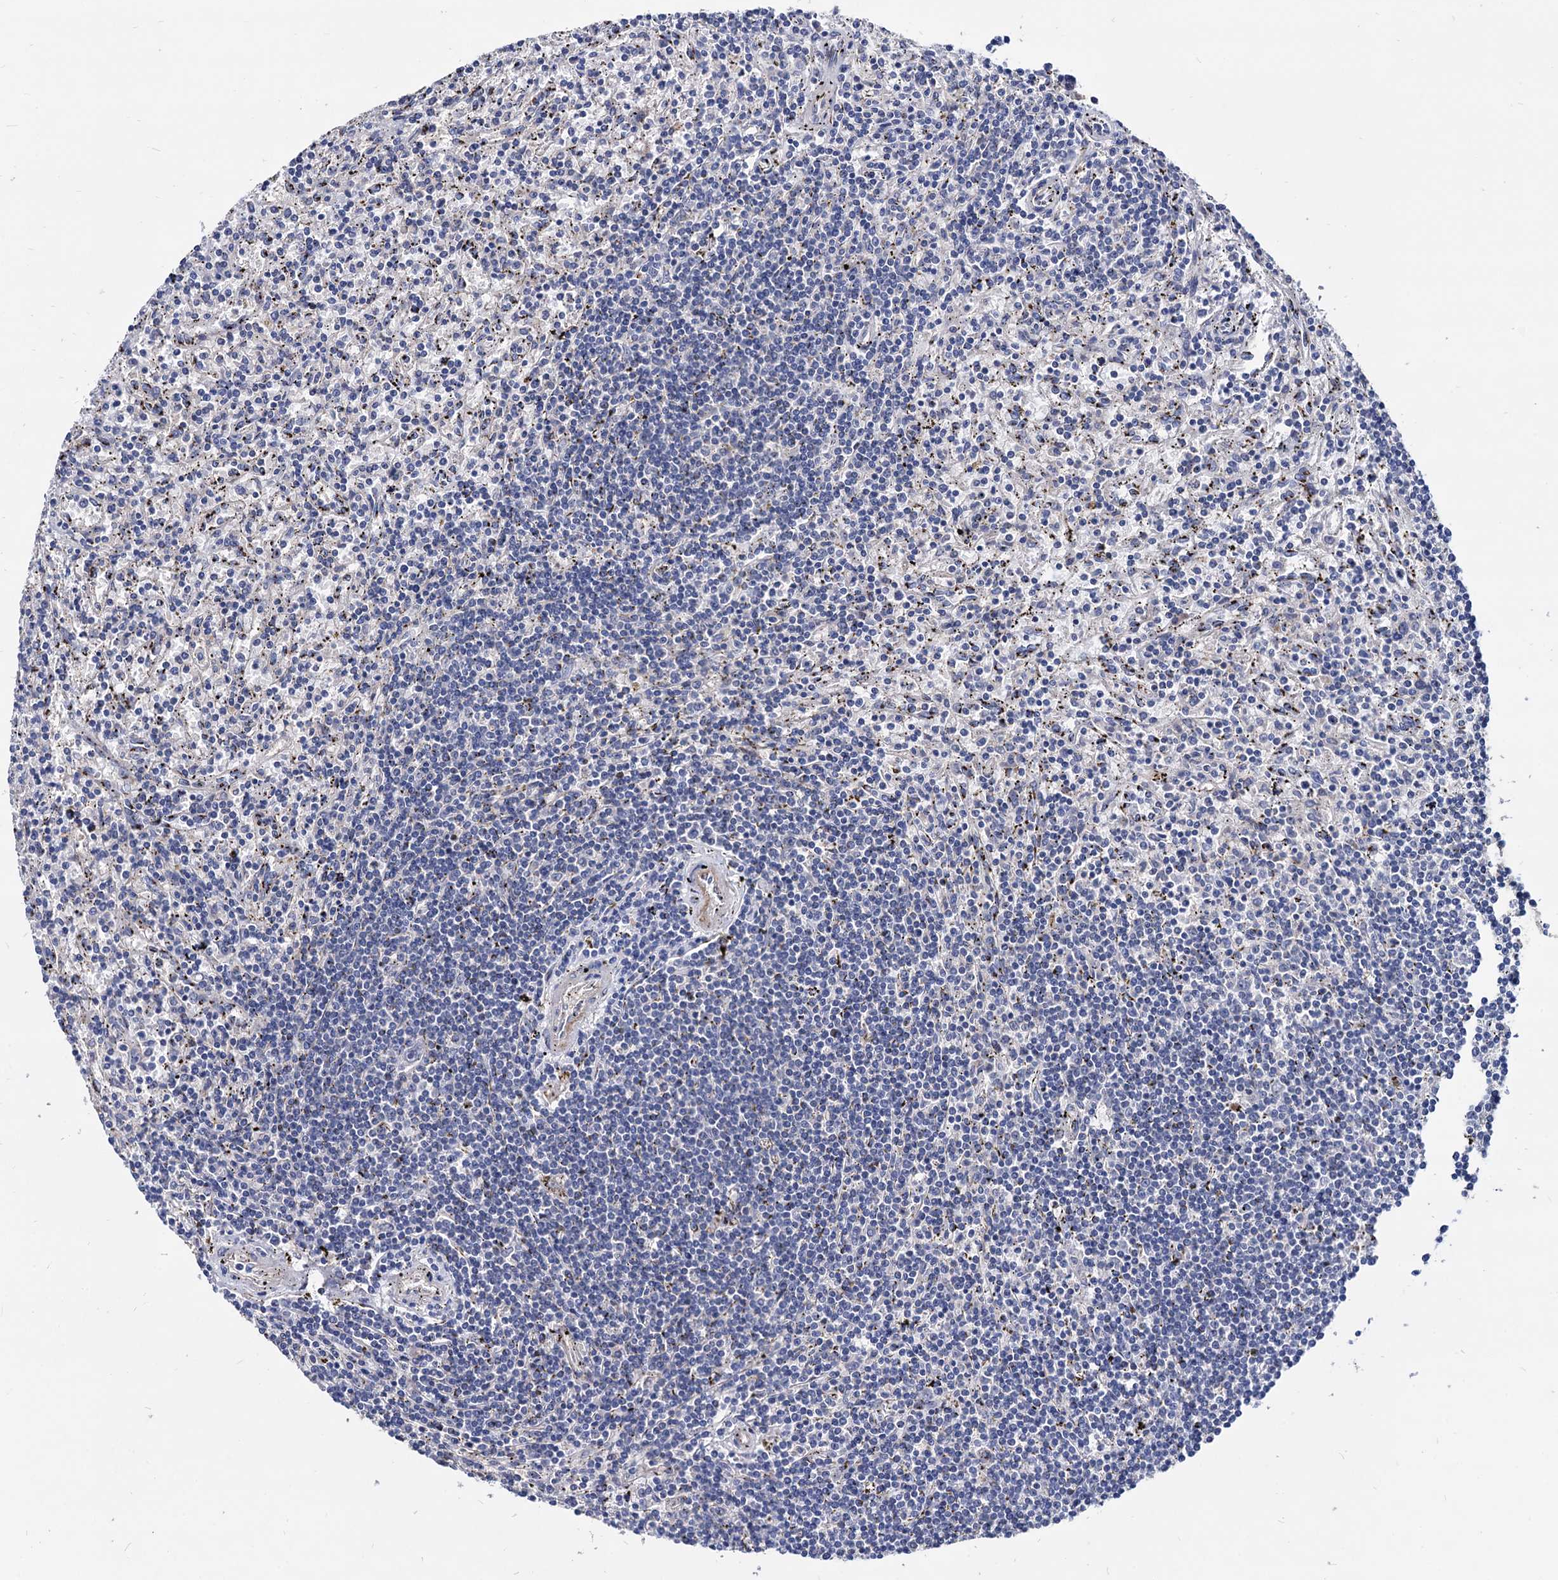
{"staining": {"intensity": "negative", "quantity": "none", "location": "none"}, "tissue": "lymphoma", "cell_type": "Tumor cells", "image_type": "cancer", "snomed": [{"axis": "morphology", "description": "Malignant lymphoma, non-Hodgkin's type, Low grade"}, {"axis": "topography", "description": "Spleen"}], "caption": "Micrograph shows no significant protein expression in tumor cells of malignant lymphoma, non-Hodgkin's type (low-grade). (DAB immunohistochemistry with hematoxylin counter stain).", "gene": "ESD", "patient": {"sex": "male", "age": 76}}